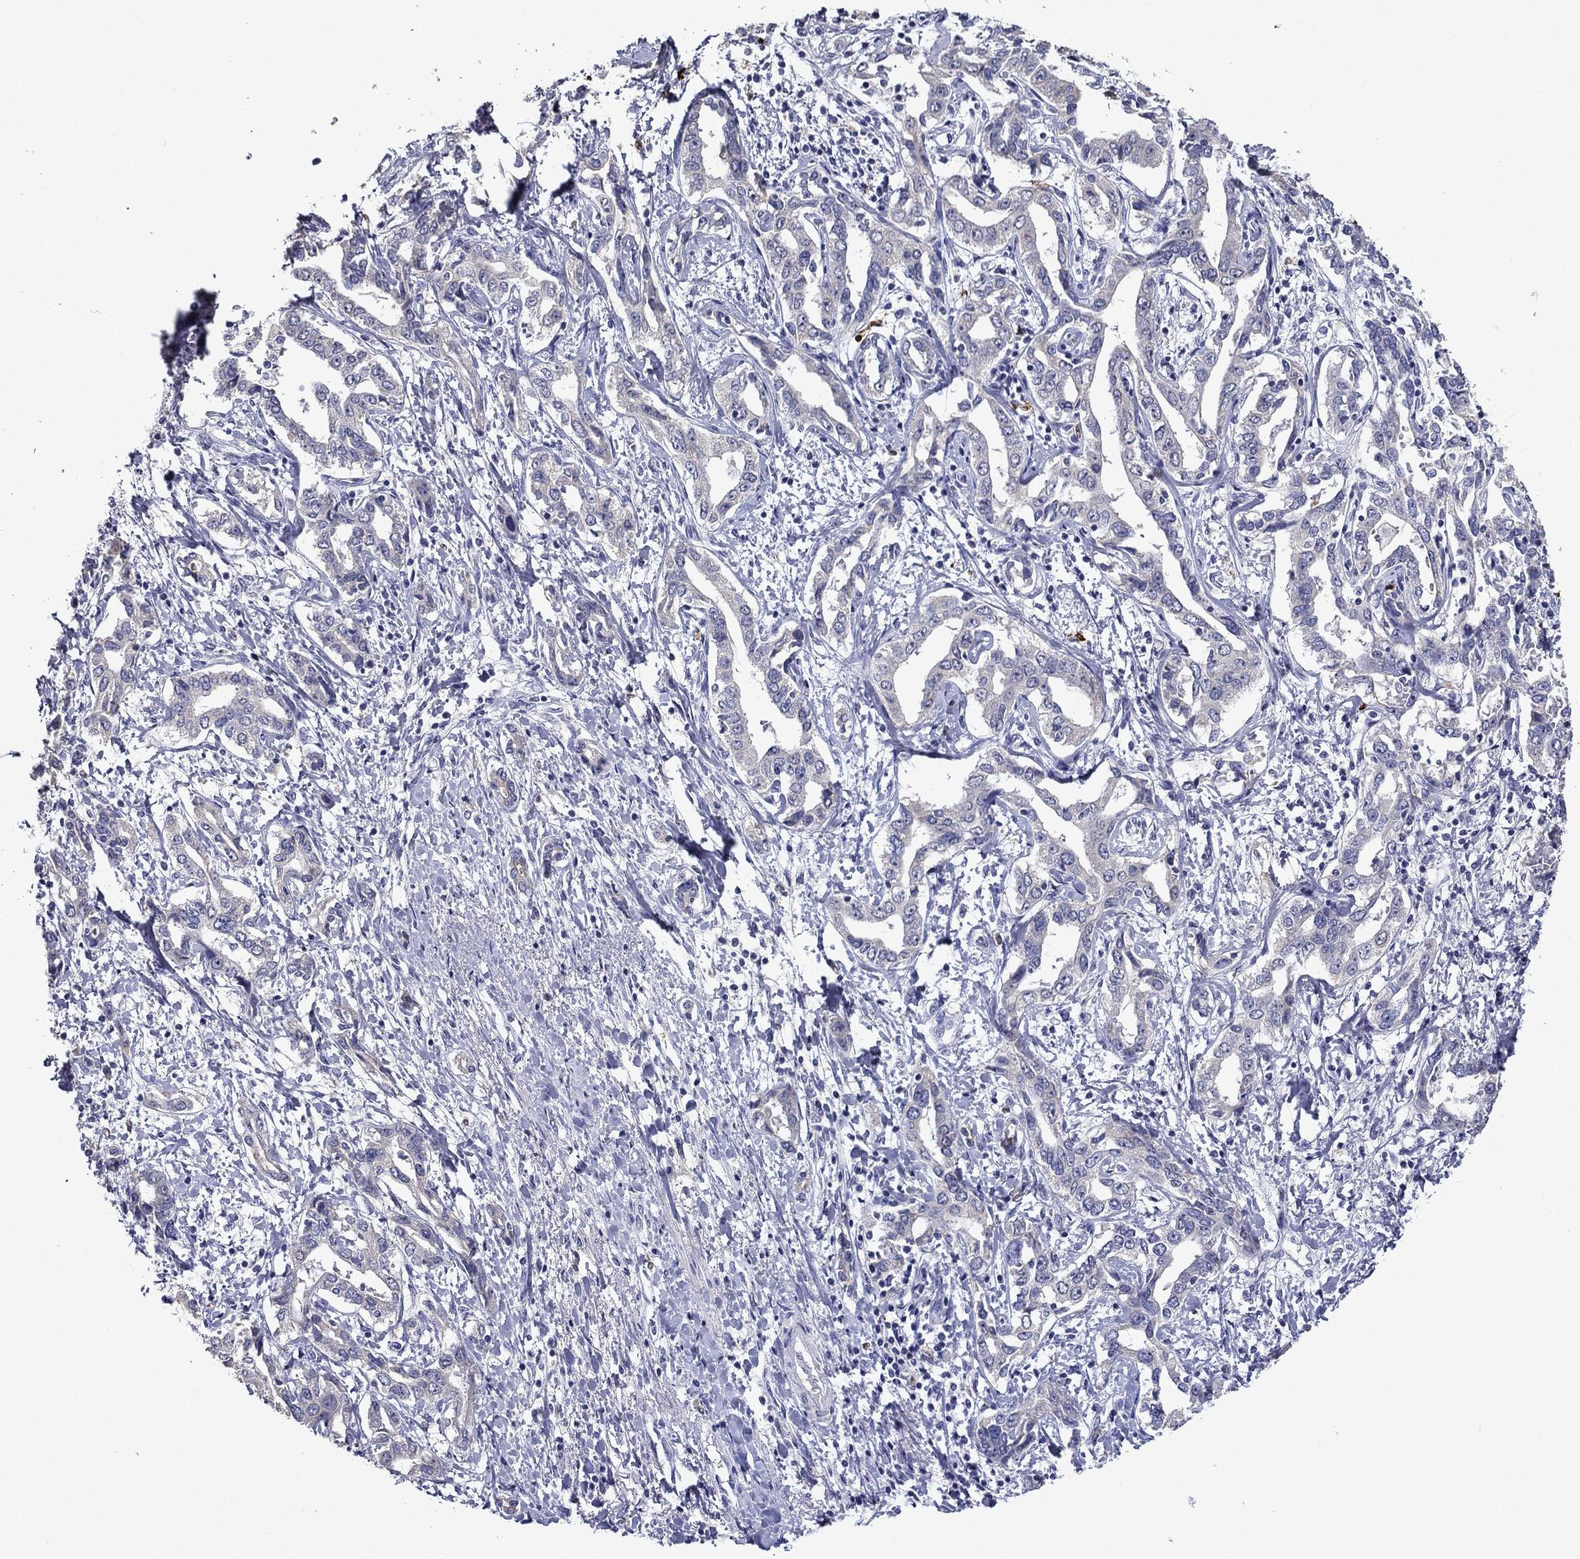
{"staining": {"intensity": "negative", "quantity": "none", "location": "none"}, "tissue": "liver cancer", "cell_type": "Tumor cells", "image_type": "cancer", "snomed": [{"axis": "morphology", "description": "Cholangiocarcinoma"}, {"axis": "topography", "description": "Liver"}], "caption": "Liver cancer (cholangiocarcinoma) was stained to show a protein in brown. There is no significant positivity in tumor cells. (Brightfield microscopy of DAB immunohistochemistry (IHC) at high magnification).", "gene": "IRF5", "patient": {"sex": "male", "age": 59}}